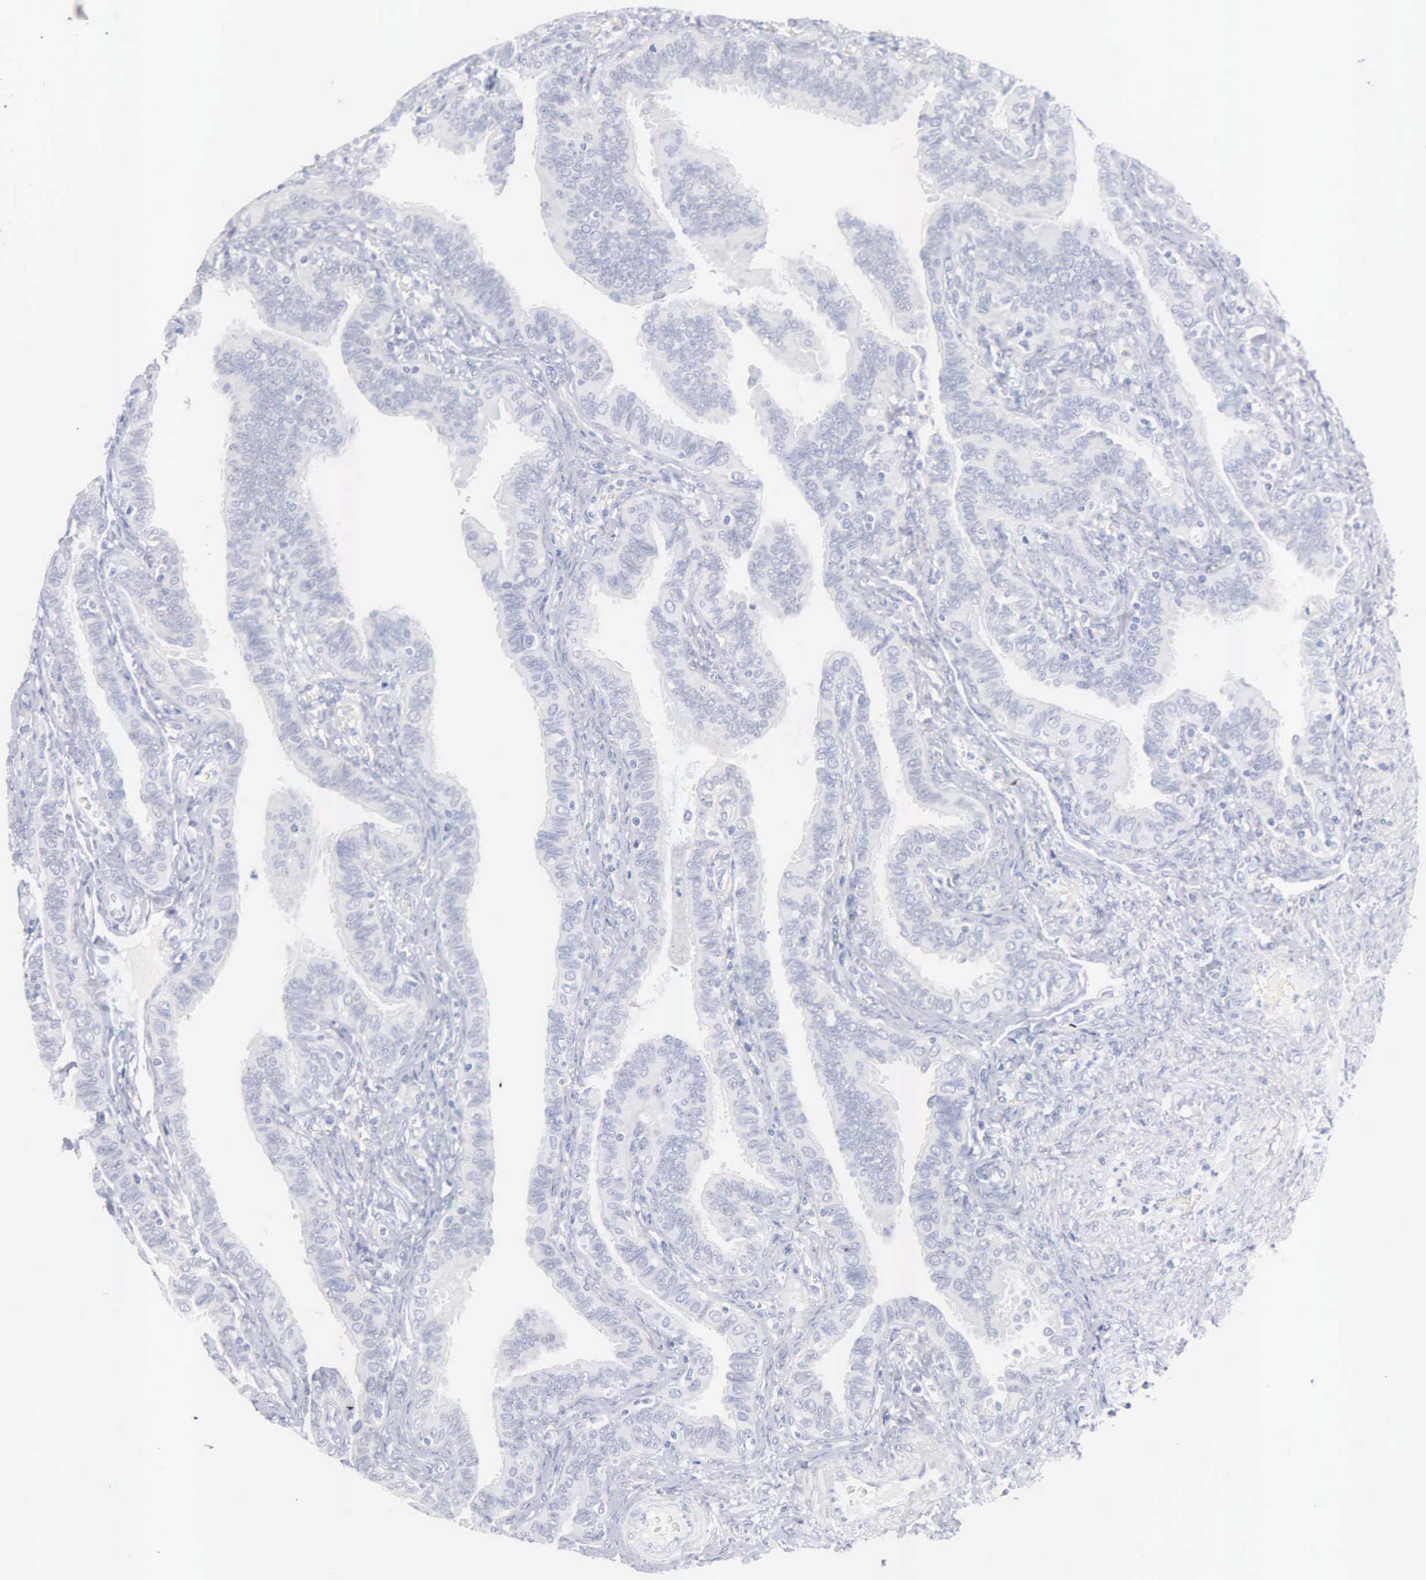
{"staining": {"intensity": "negative", "quantity": "none", "location": "none"}, "tissue": "fallopian tube", "cell_type": "Glandular cells", "image_type": "normal", "snomed": [{"axis": "morphology", "description": "Normal tissue, NOS"}, {"axis": "topography", "description": "Fallopian tube"}], "caption": "High power microscopy image of an IHC micrograph of unremarkable fallopian tube, revealing no significant expression in glandular cells.", "gene": "ASPHD2", "patient": {"sex": "female", "age": 38}}